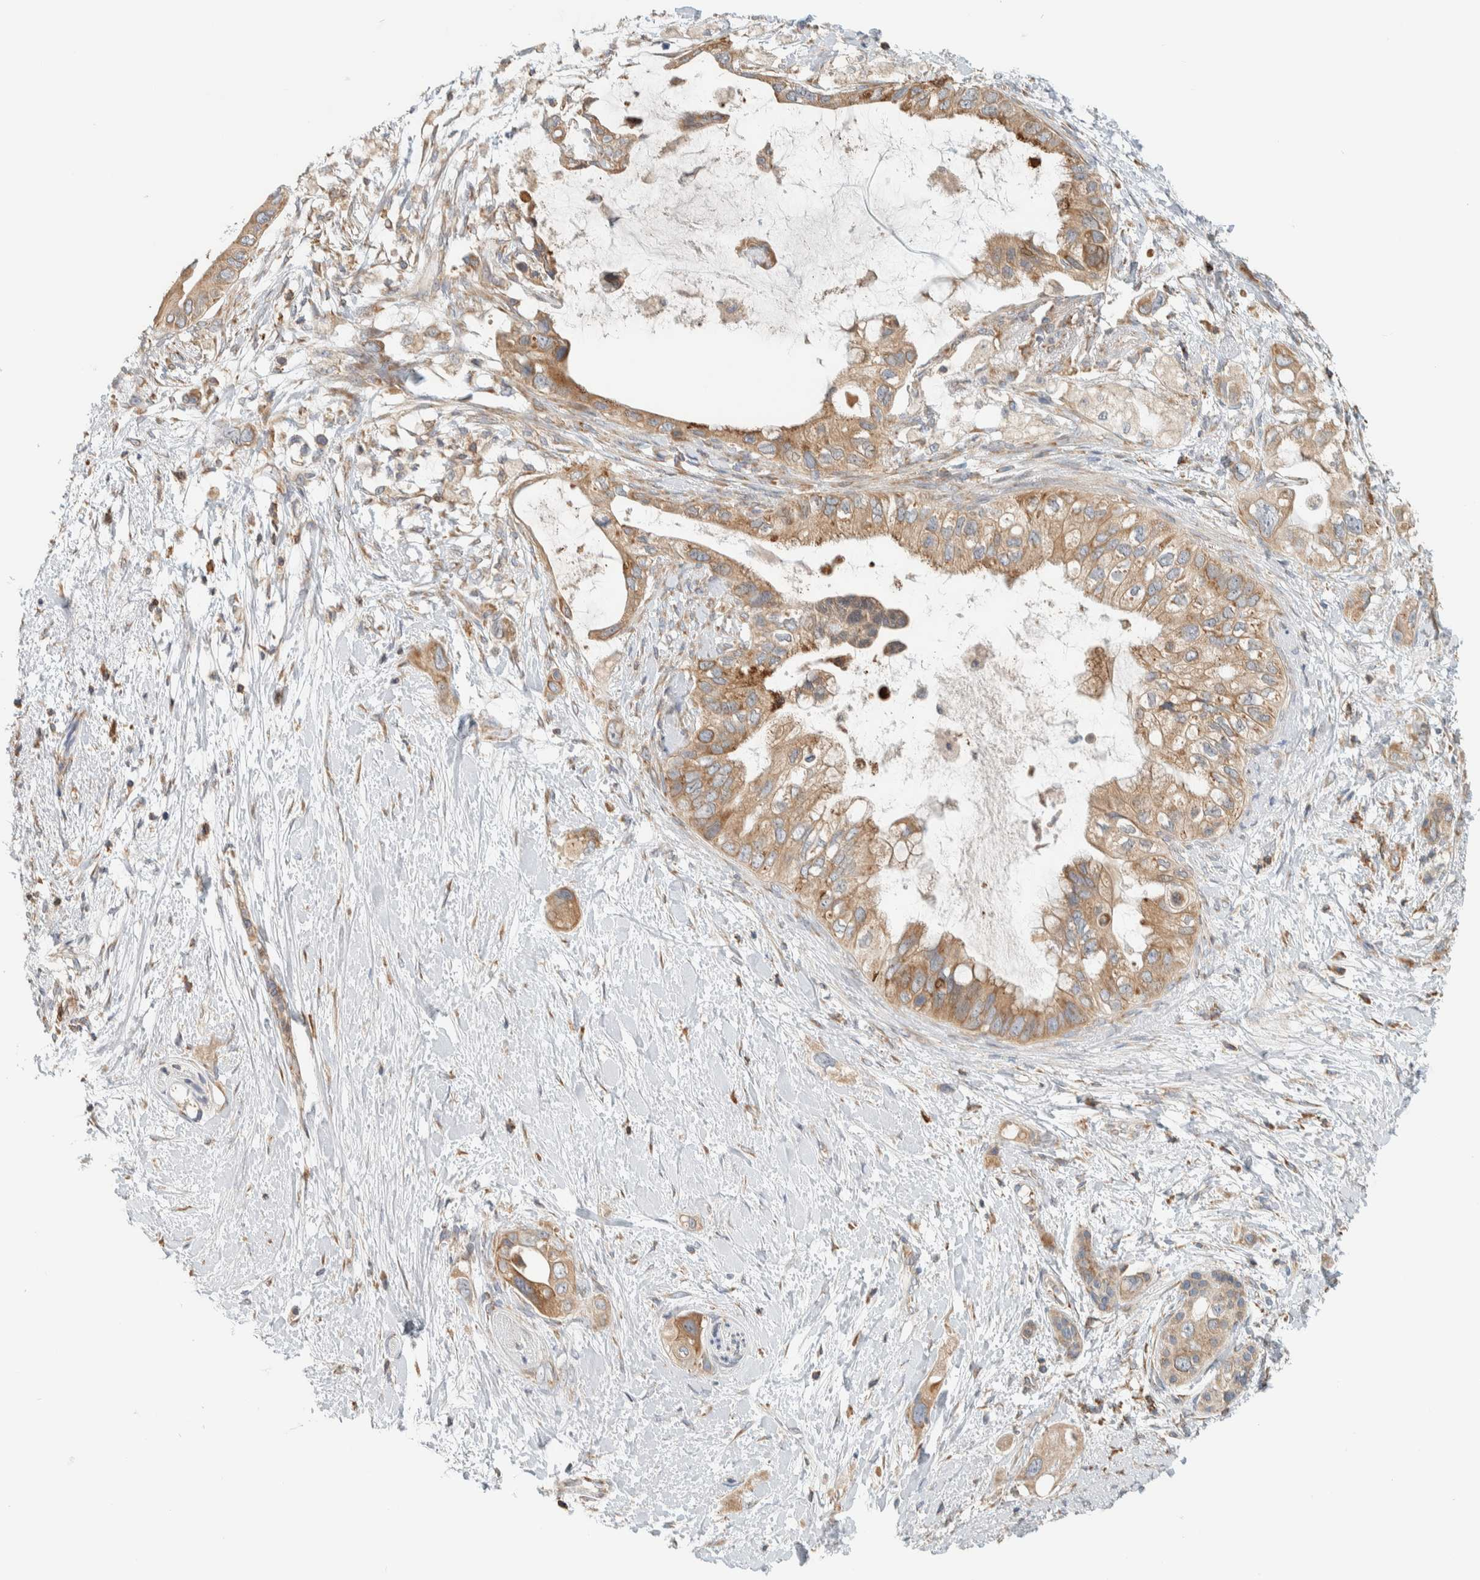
{"staining": {"intensity": "moderate", "quantity": ">75%", "location": "cytoplasmic/membranous"}, "tissue": "pancreatic cancer", "cell_type": "Tumor cells", "image_type": "cancer", "snomed": [{"axis": "morphology", "description": "Adenocarcinoma, NOS"}, {"axis": "topography", "description": "Pancreas"}], "caption": "Human pancreatic cancer stained with a protein marker demonstrates moderate staining in tumor cells.", "gene": "CCDC57", "patient": {"sex": "female", "age": 56}}